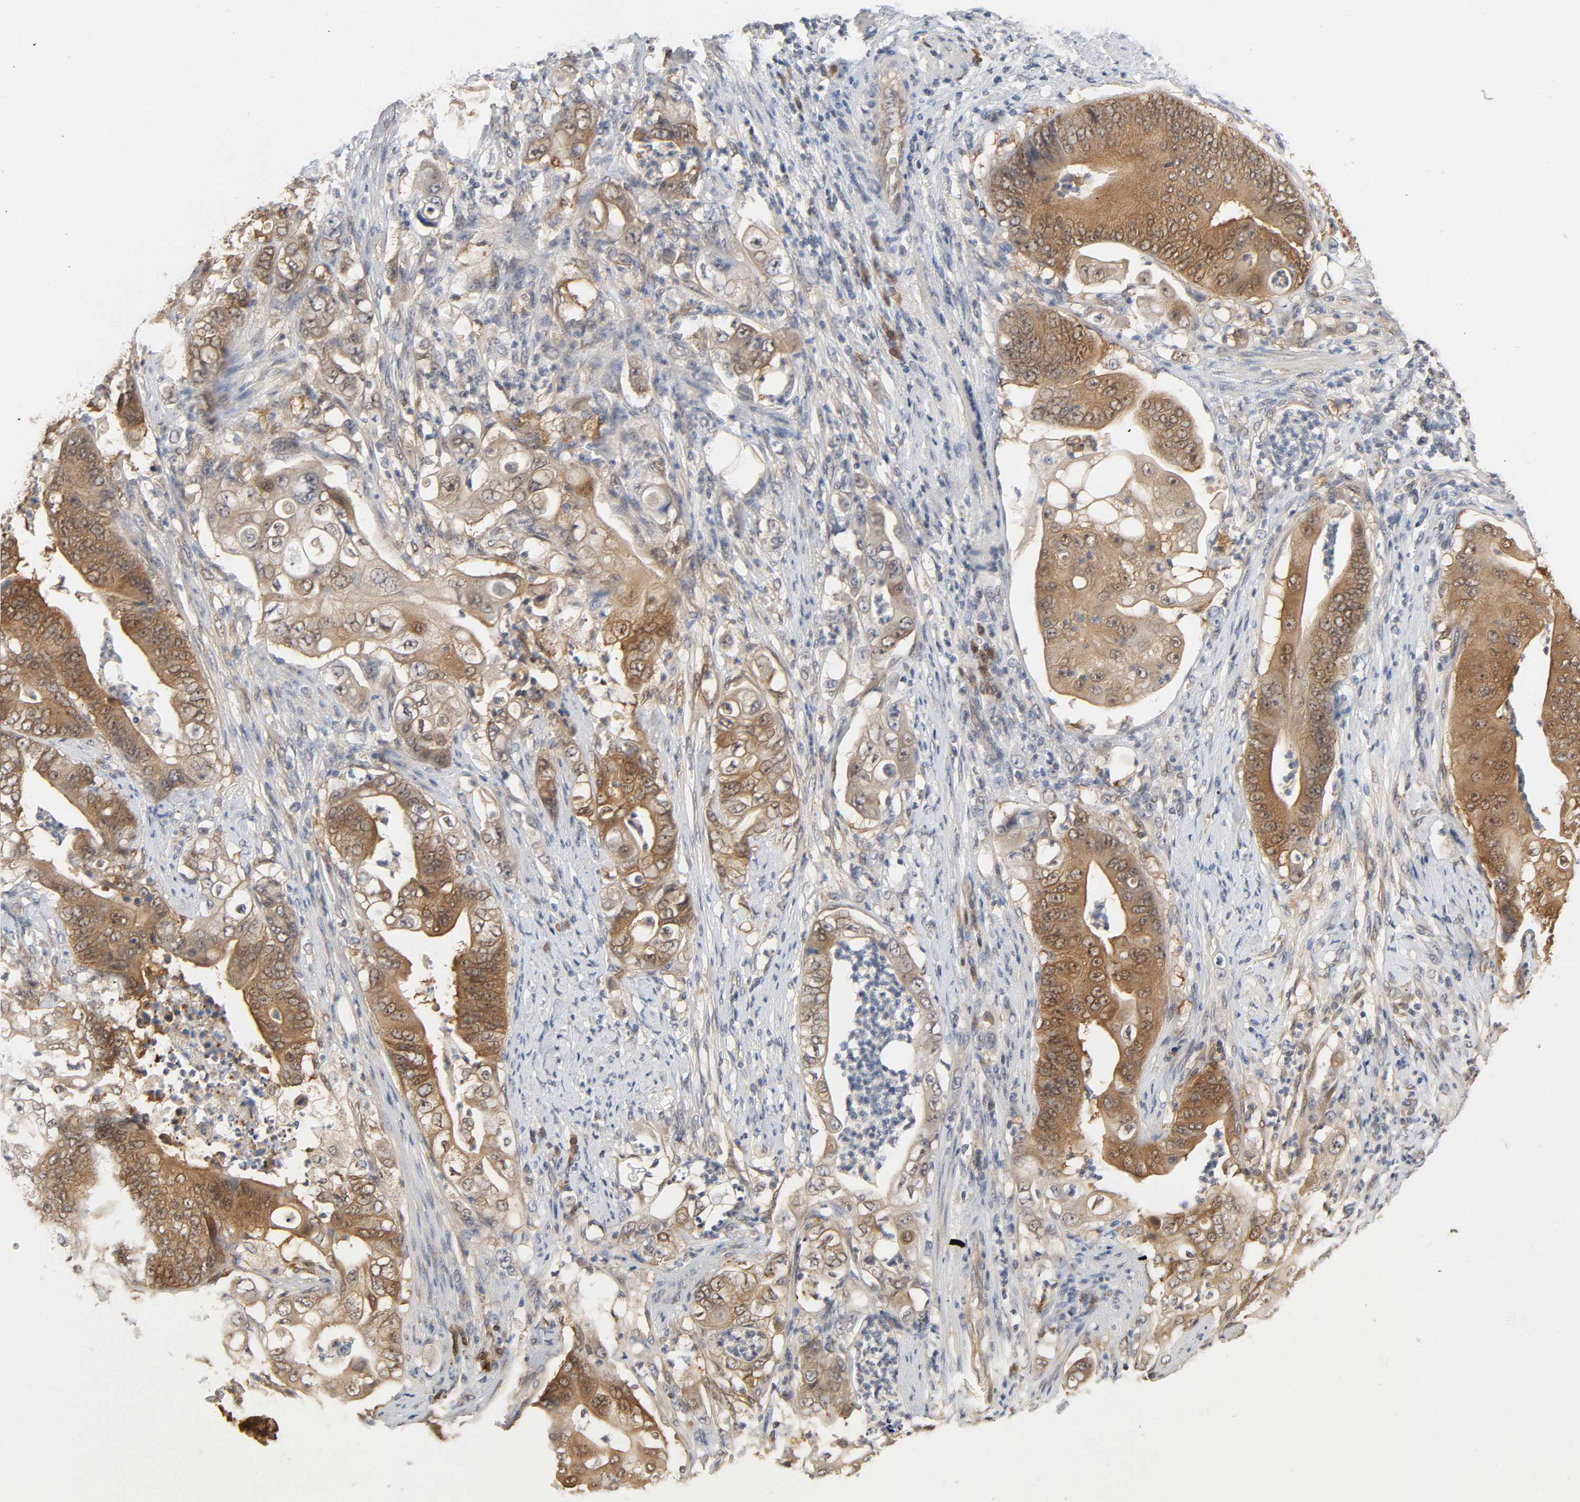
{"staining": {"intensity": "moderate", "quantity": ">75%", "location": "cytoplasmic/membranous"}, "tissue": "stomach cancer", "cell_type": "Tumor cells", "image_type": "cancer", "snomed": [{"axis": "morphology", "description": "Adenocarcinoma, NOS"}, {"axis": "topography", "description": "Stomach"}], "caption": "Approximately >75% of tumor cells in human adenocarcinoma (stomach) display moderate cytoplasmic/membranous protein expression as visualized by brown immunohistochemical staining.", "gene": "MIF", "patient": {"sex": "female", "age": 73}}